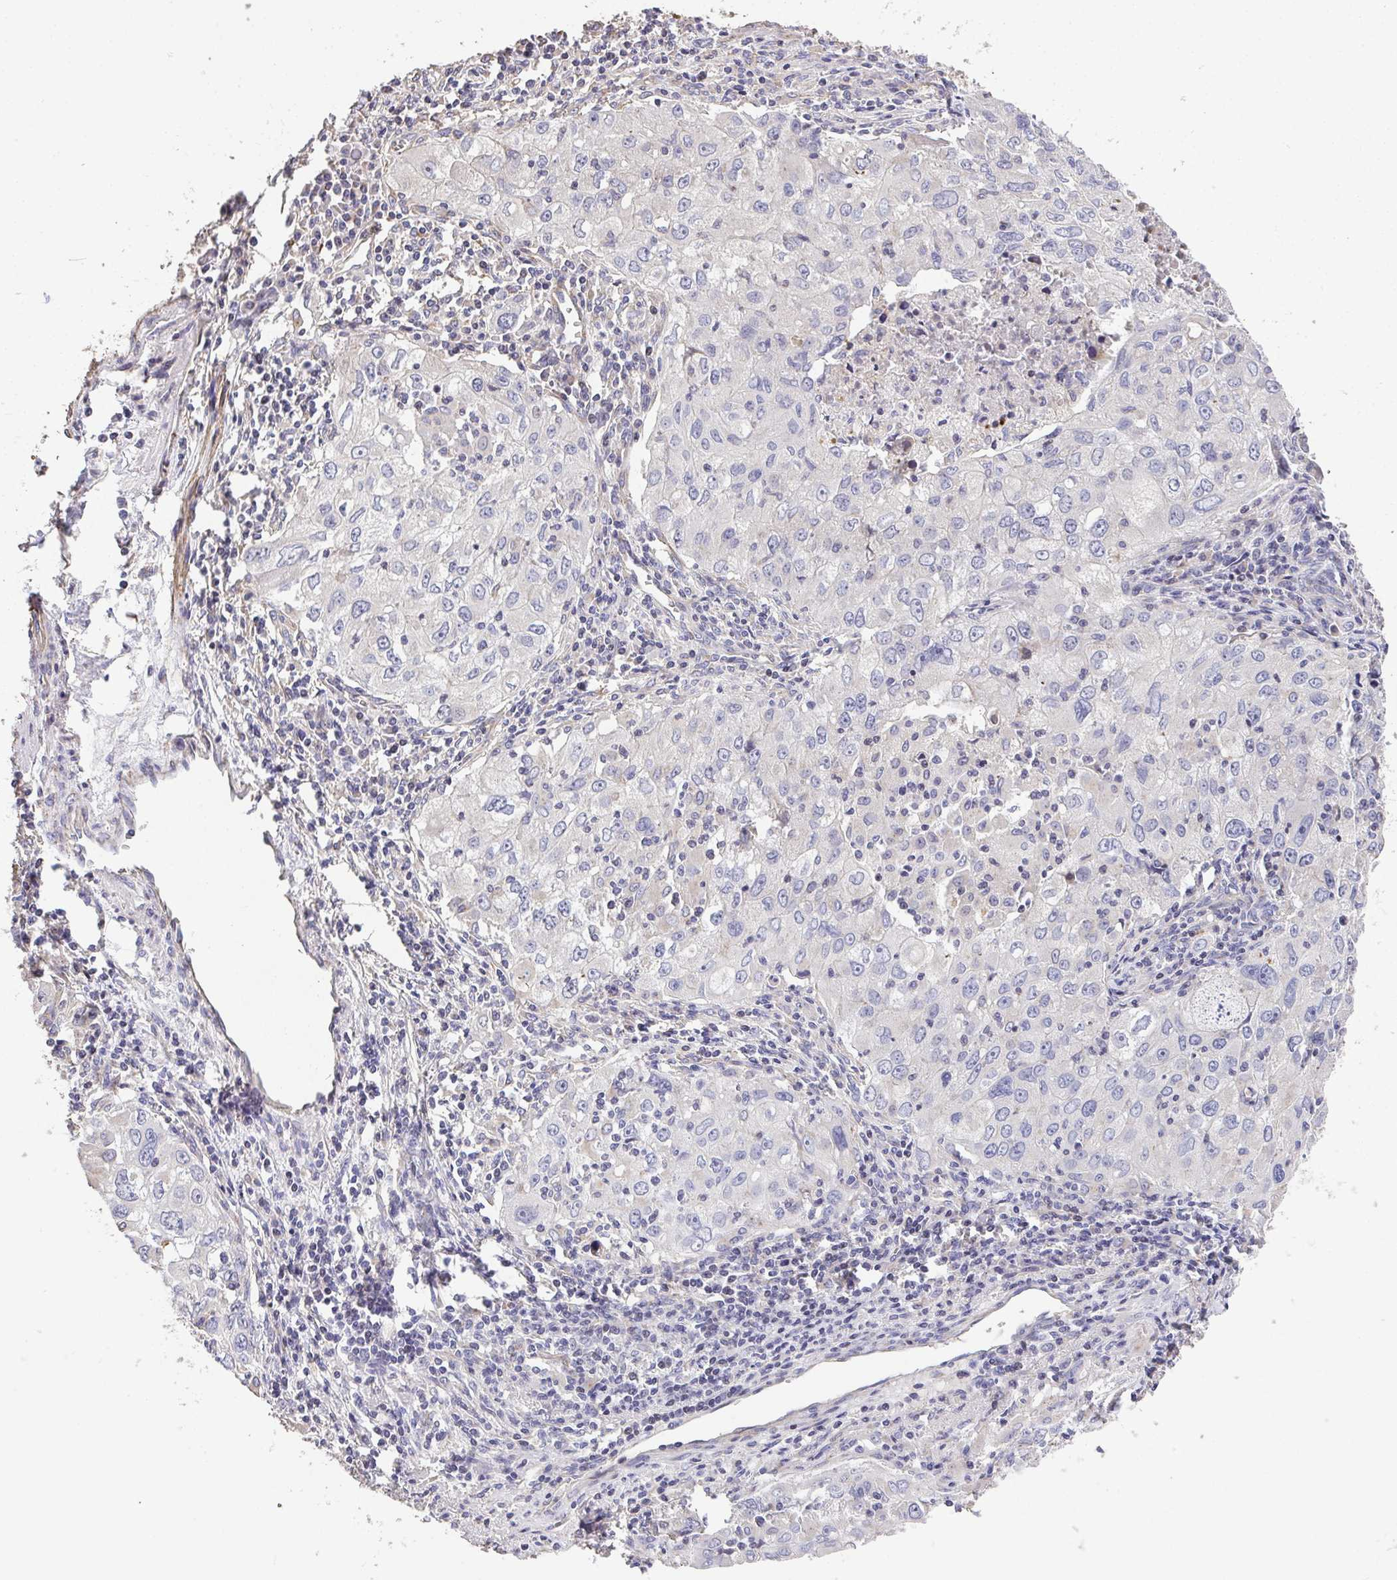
{"staining": {"intensity": "negative", "quantity": "none", "location": "none"}, "tissue": "lung cancer", "cell_type": "Tumor cells", "image_type": "cancer", "snomed": [{"axis": "morphology", "description": "Adenocarcinoma, NOS"}, {"axis": "morphology", "description": "Adenocarcinoma, metastatic, NOS"}, {"axis": "topography", "description": "Lymph node"}, {"axis": "topography", "description": "Lung"}], "caption": "This is an immunohistochemistry (IHC) image of human lung metastatic adenocarcinoma. There is no positivity in tumor cells.", "gene": "RUNDC3B", "patient": {"sex": "female", "age": 42}}